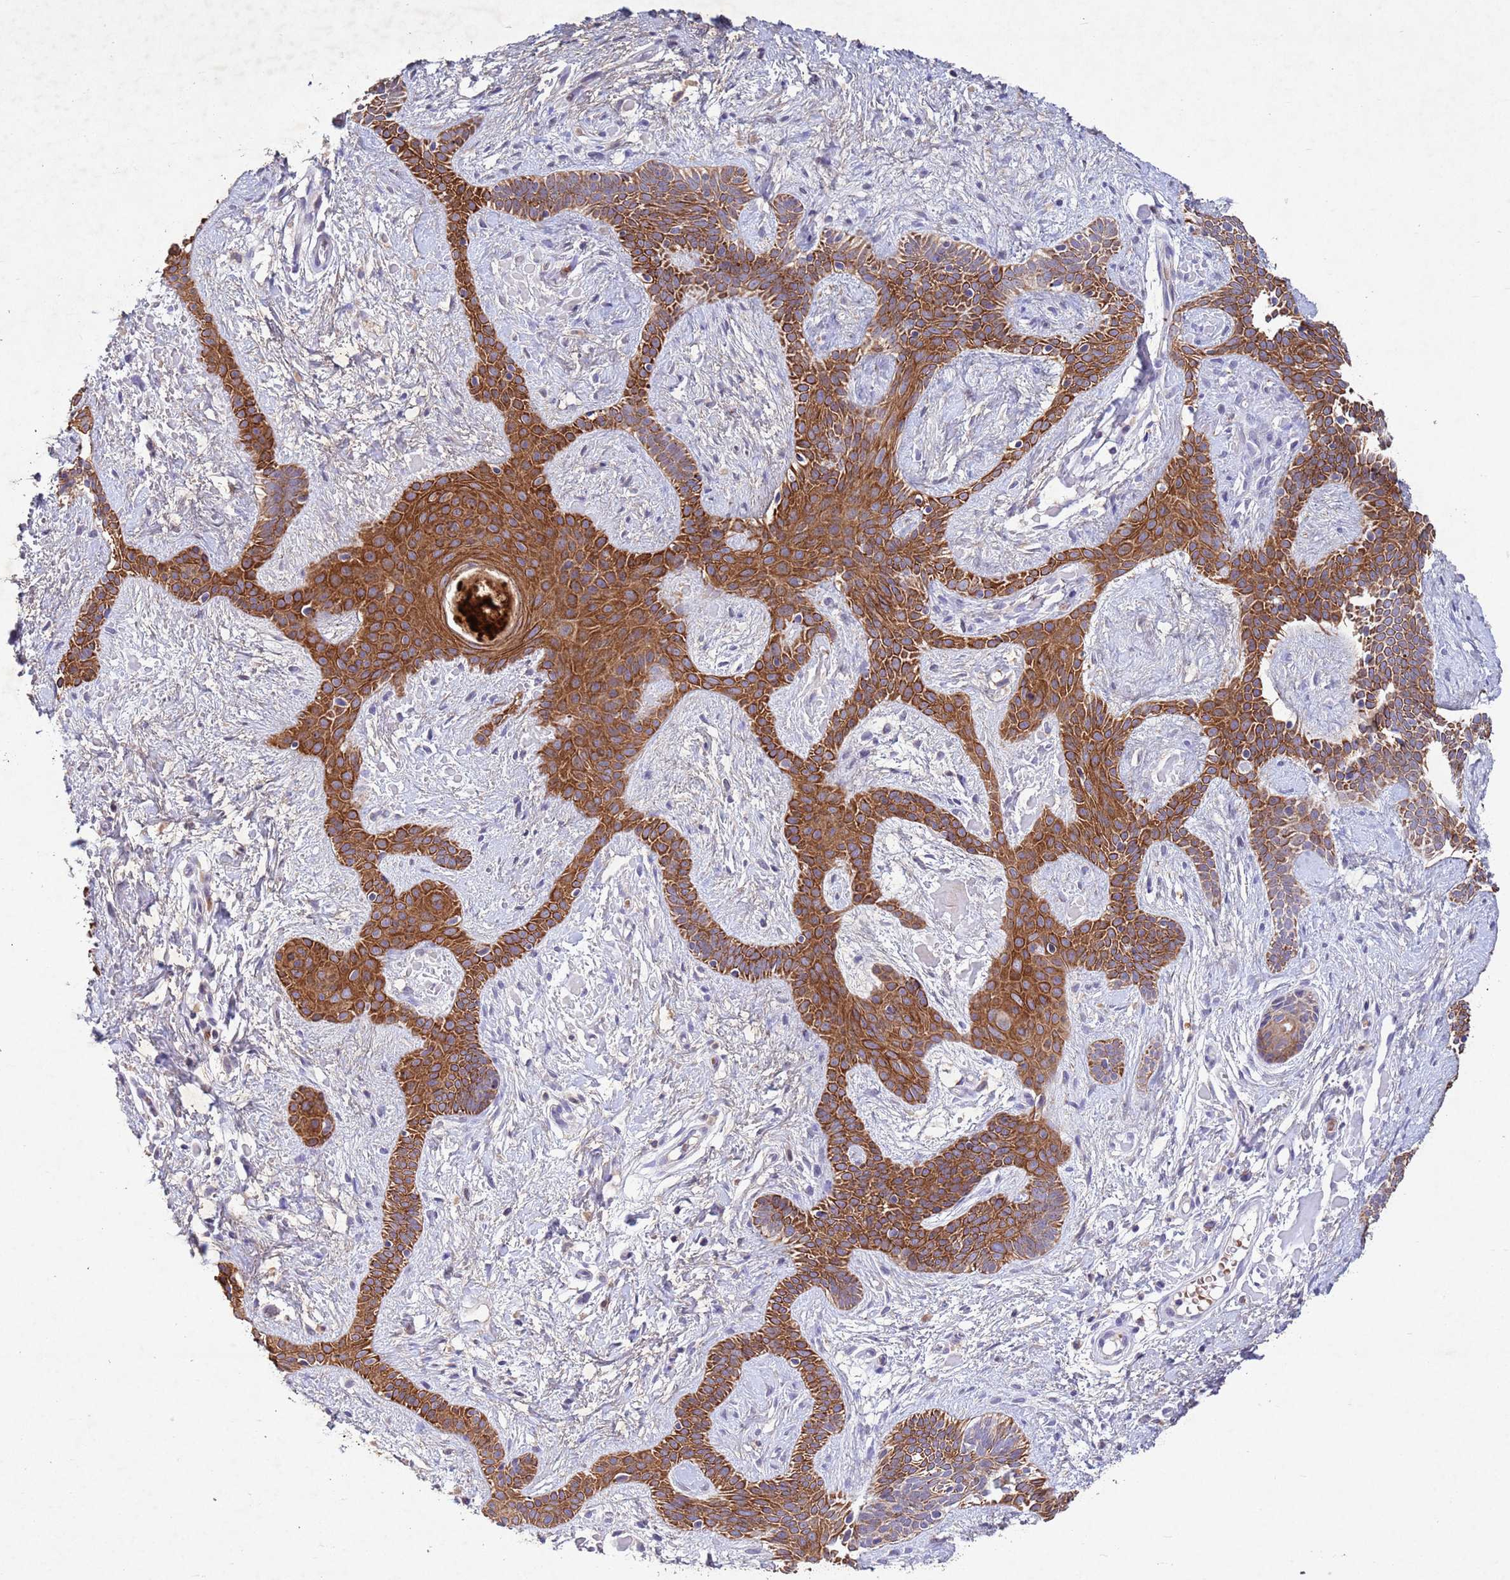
{"staining": {"intensity": "strong", "quantity": ">75%", "location": "cytoplasmic/membranous"}, "tissue": "skin cancer", "cell_type": "Tumor cells", "image_type": "cancer", "snomed": [{"axis": "morphology", "description": "Basal cell carcinoma"}, {"axis": "topography", "description": "Skin"}], "caption": "Protein staining of skin cancer tissue displays strong cytoplasmic/membranous expression in about >75% of tumor cells.", "gene": "NLRP11", "patient": {"sex": "male", "age": 78}}